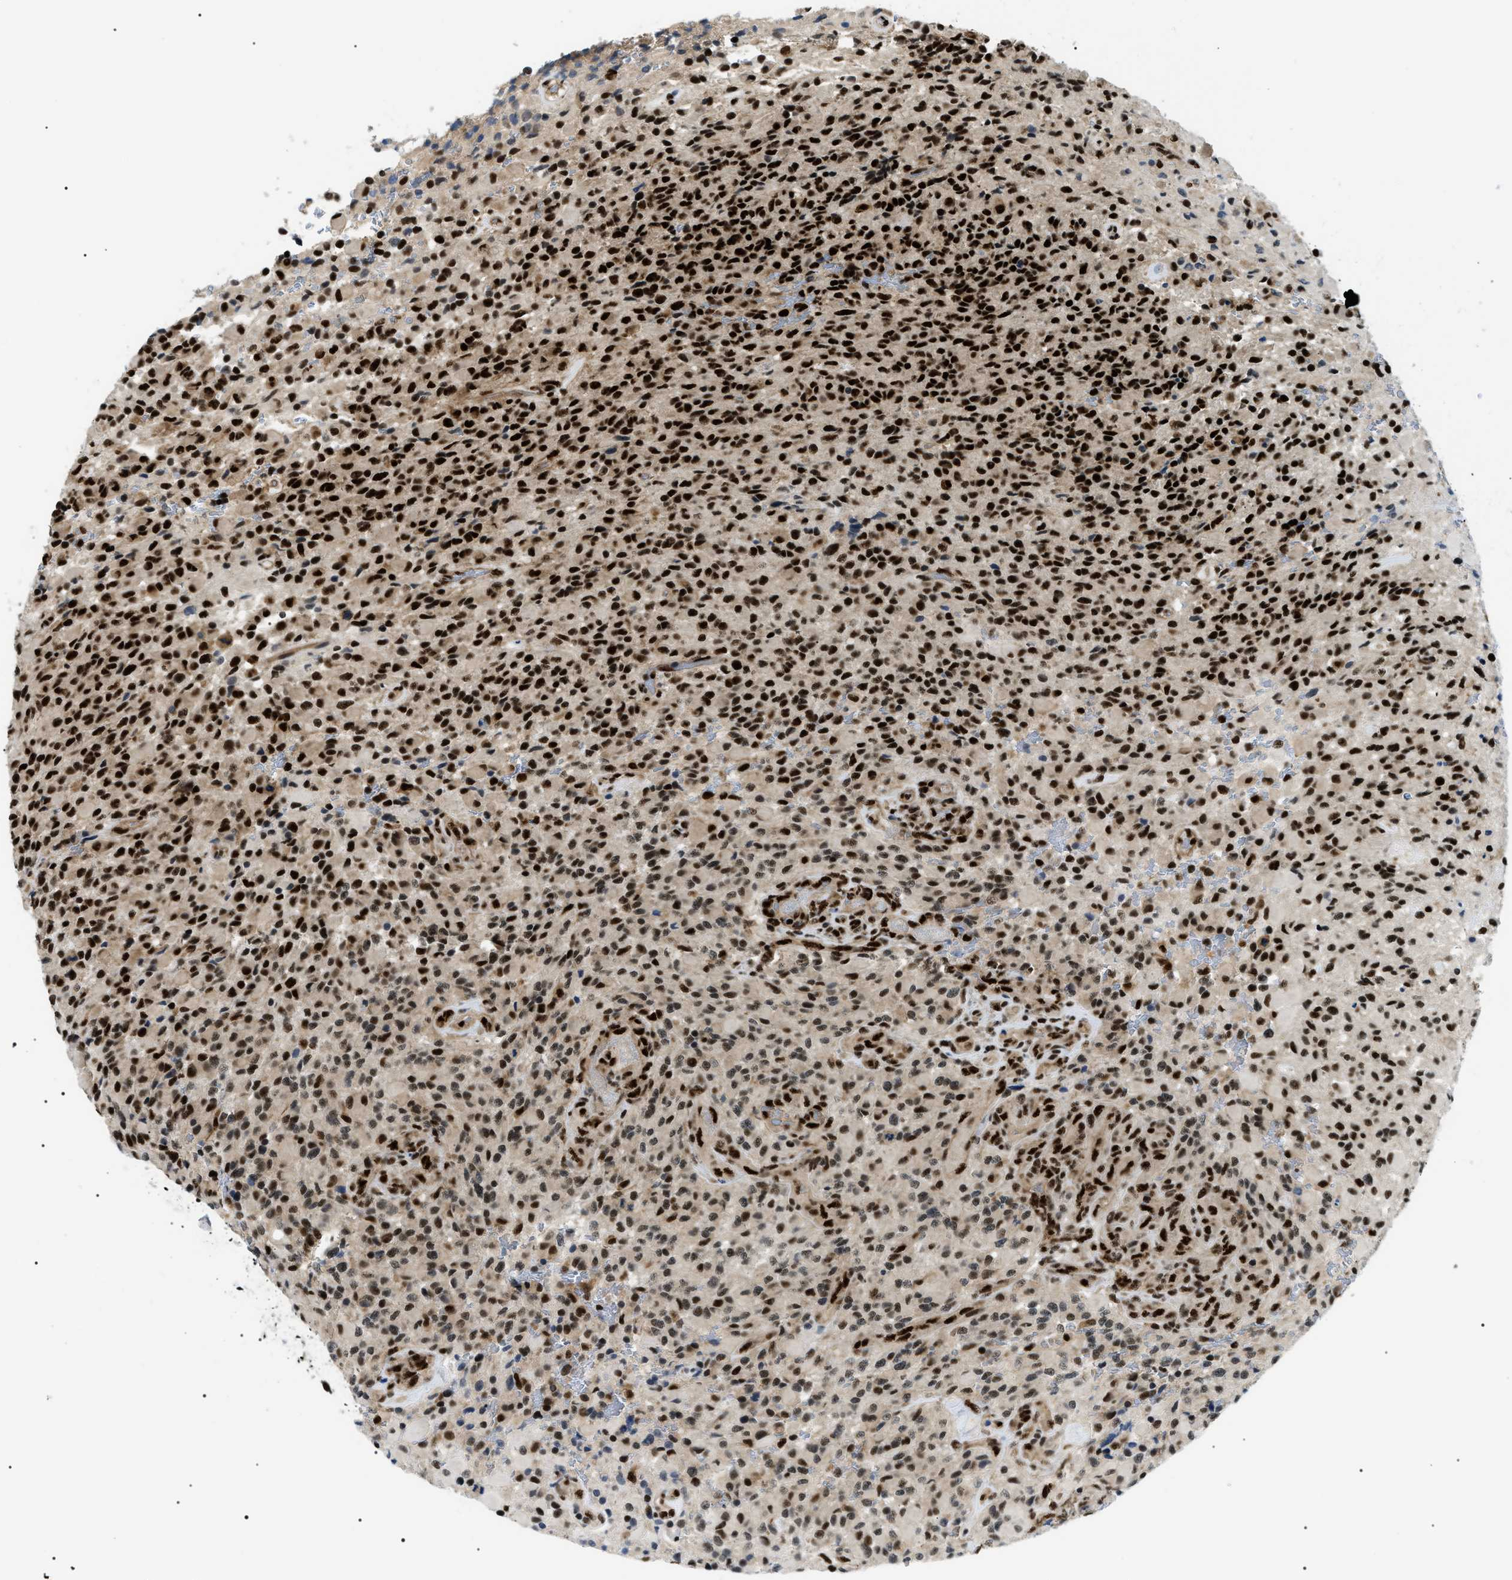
{"staining": {"intensity": "strong", "quantity": ">75%", "location": "nuclear"}, "tissue": "glioma", "cell_type": "Tumor cells", "image_type": "cancer", "snomed": [{"axis": "morphology", "description": "Glioma, malignant, High grade"}, {"axis": "topography", "description": "Brain"}], "caption": "DAB immunohistochemical staining of human glioma reveals strong nuclear protein expression in about >75% of tumor cells.", "gene": "CWC25", "patient": {"sex": "male", "age": 71}}